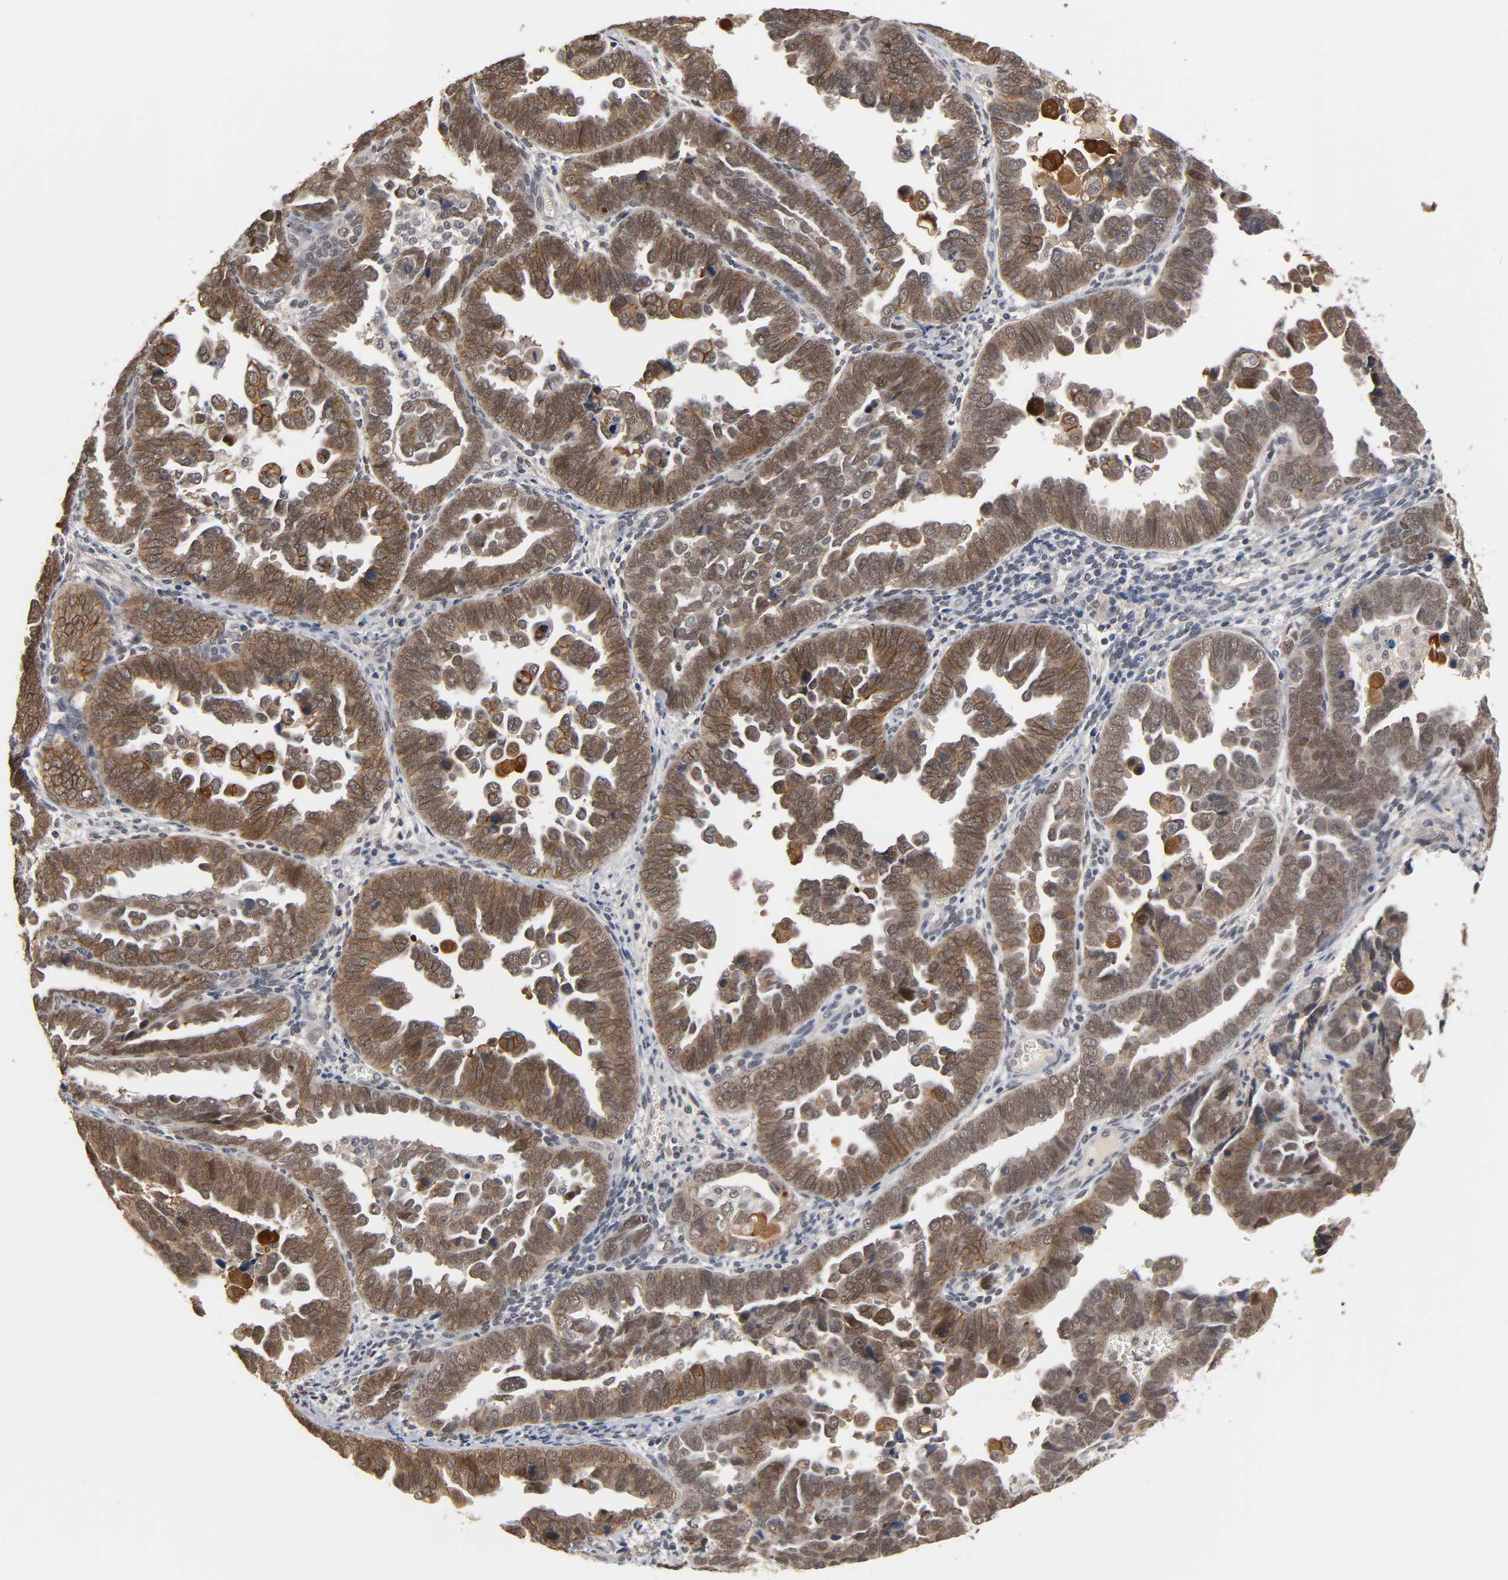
{"staining": {"intensity": "moderate", "quantity": ">75%", "location": "cytoplasmic/membranous"}, "tissue": "endometrial cancer", "cell_type": "Tumor cells", "image_type": "cancer", "snomed": [{"axis": "morphology", "description": "Adenocarcinoma, NOS"}, {"axis": "topography", "description": "Endometrium"}], "caption": "Human endometrial adenocarcinoma stained for a protein (brown) shows moderate cytoplasmic/membranous positive staining in approximately >75% of tumor cells.", "gene": "HTR1E", "patient": {"sex": "female", "age": 75}}